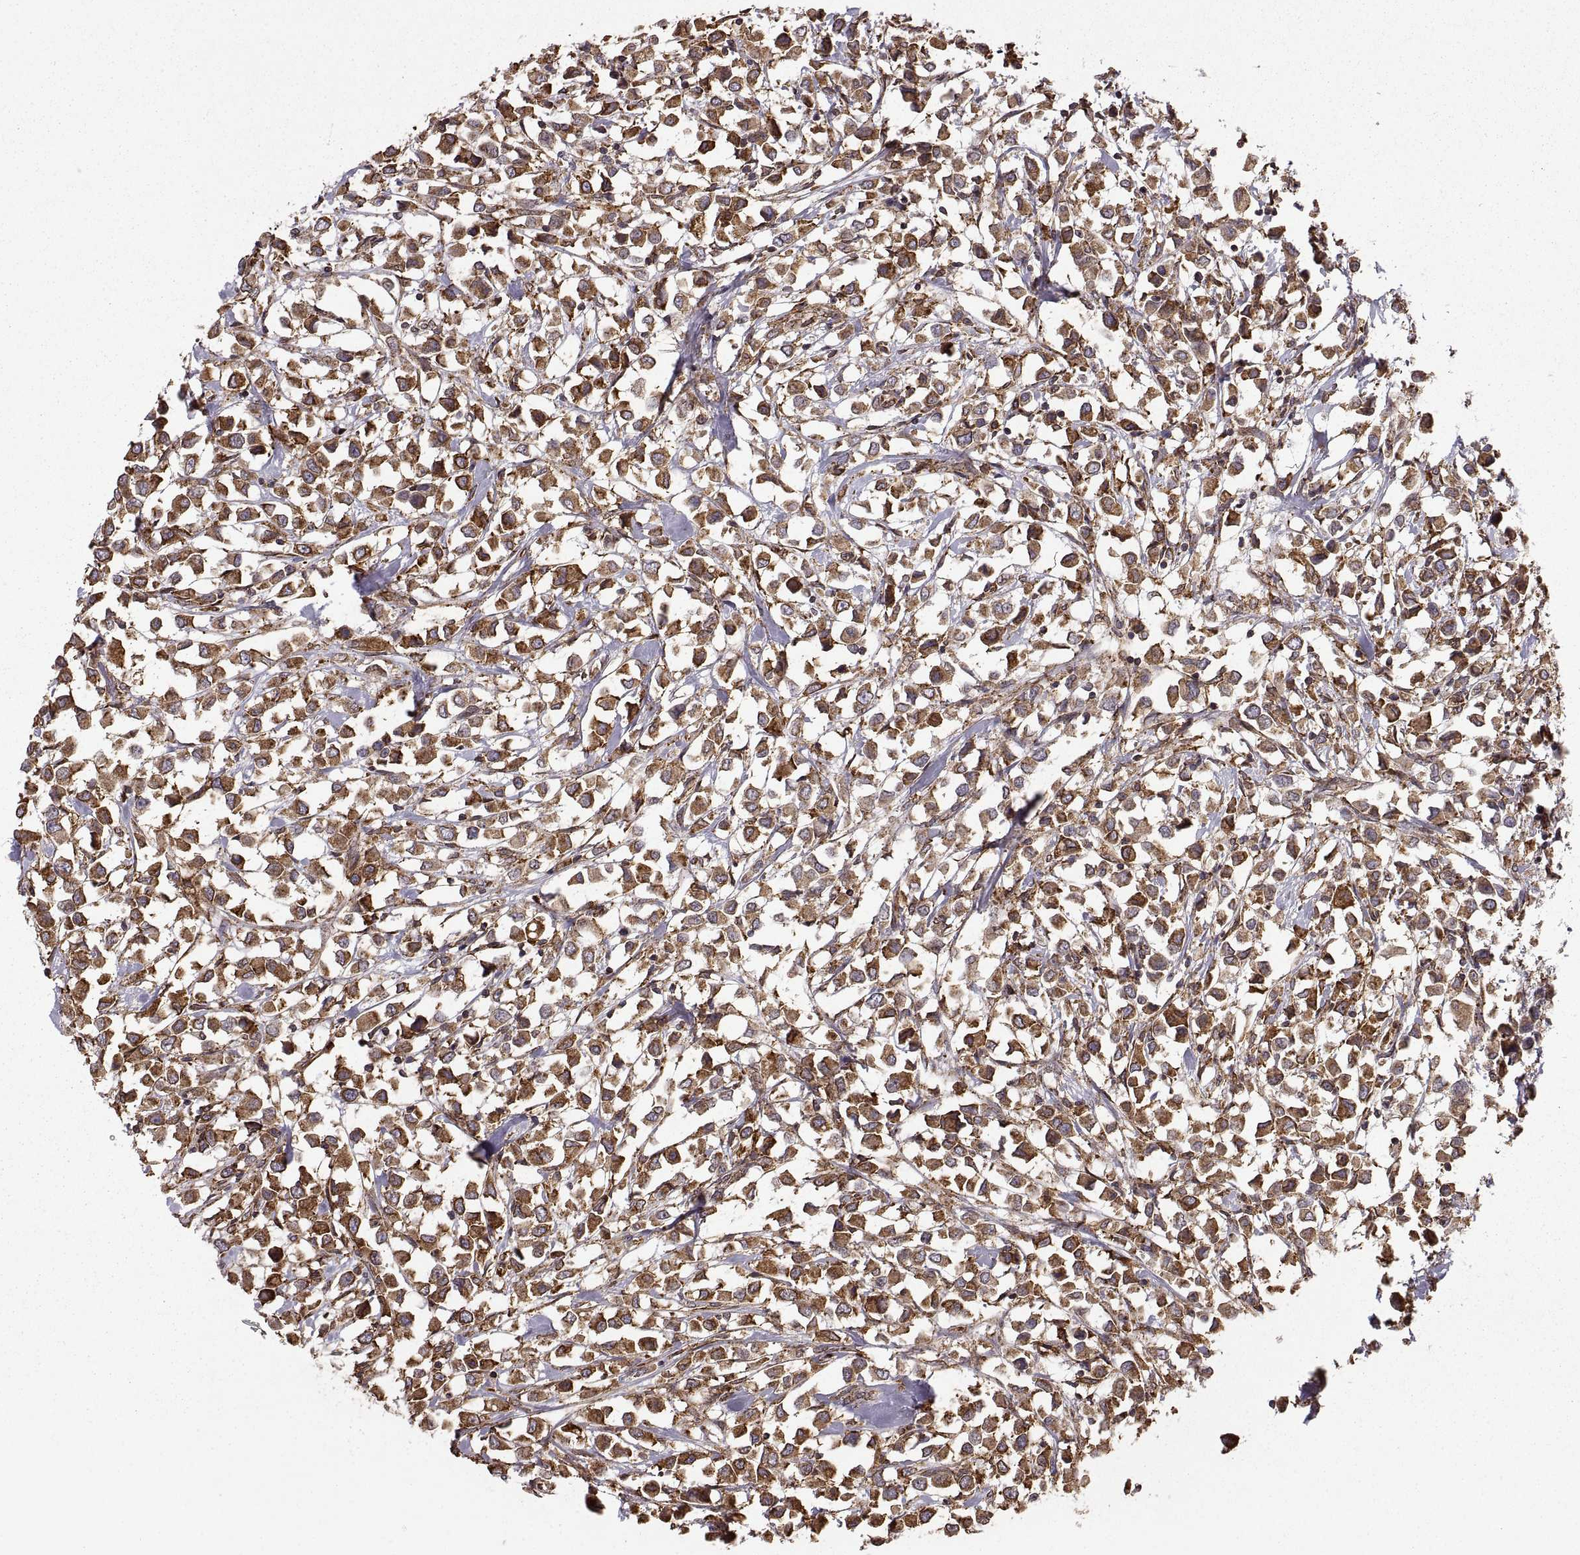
{"staining": {"intensity": "strong", "quantity": "25%-75%", "location": "cytoplasmic/membranous"}, "tissue": "breast cancer", "cell_type": "Tumor cells", "image_type": "cancer", "snomed": [{"axis": "morphology", "description": "Duct carcinoma"}, {"axis": "topography", "description": "Breast"}], "caption": "An image of breast invasive ductal carcinoma stained for a protein reveals strong cytoplasmic/membranous brown staining in tumor cells.", "gene": "PDIA3", "patient": {"sex": "female", "age": 61}}